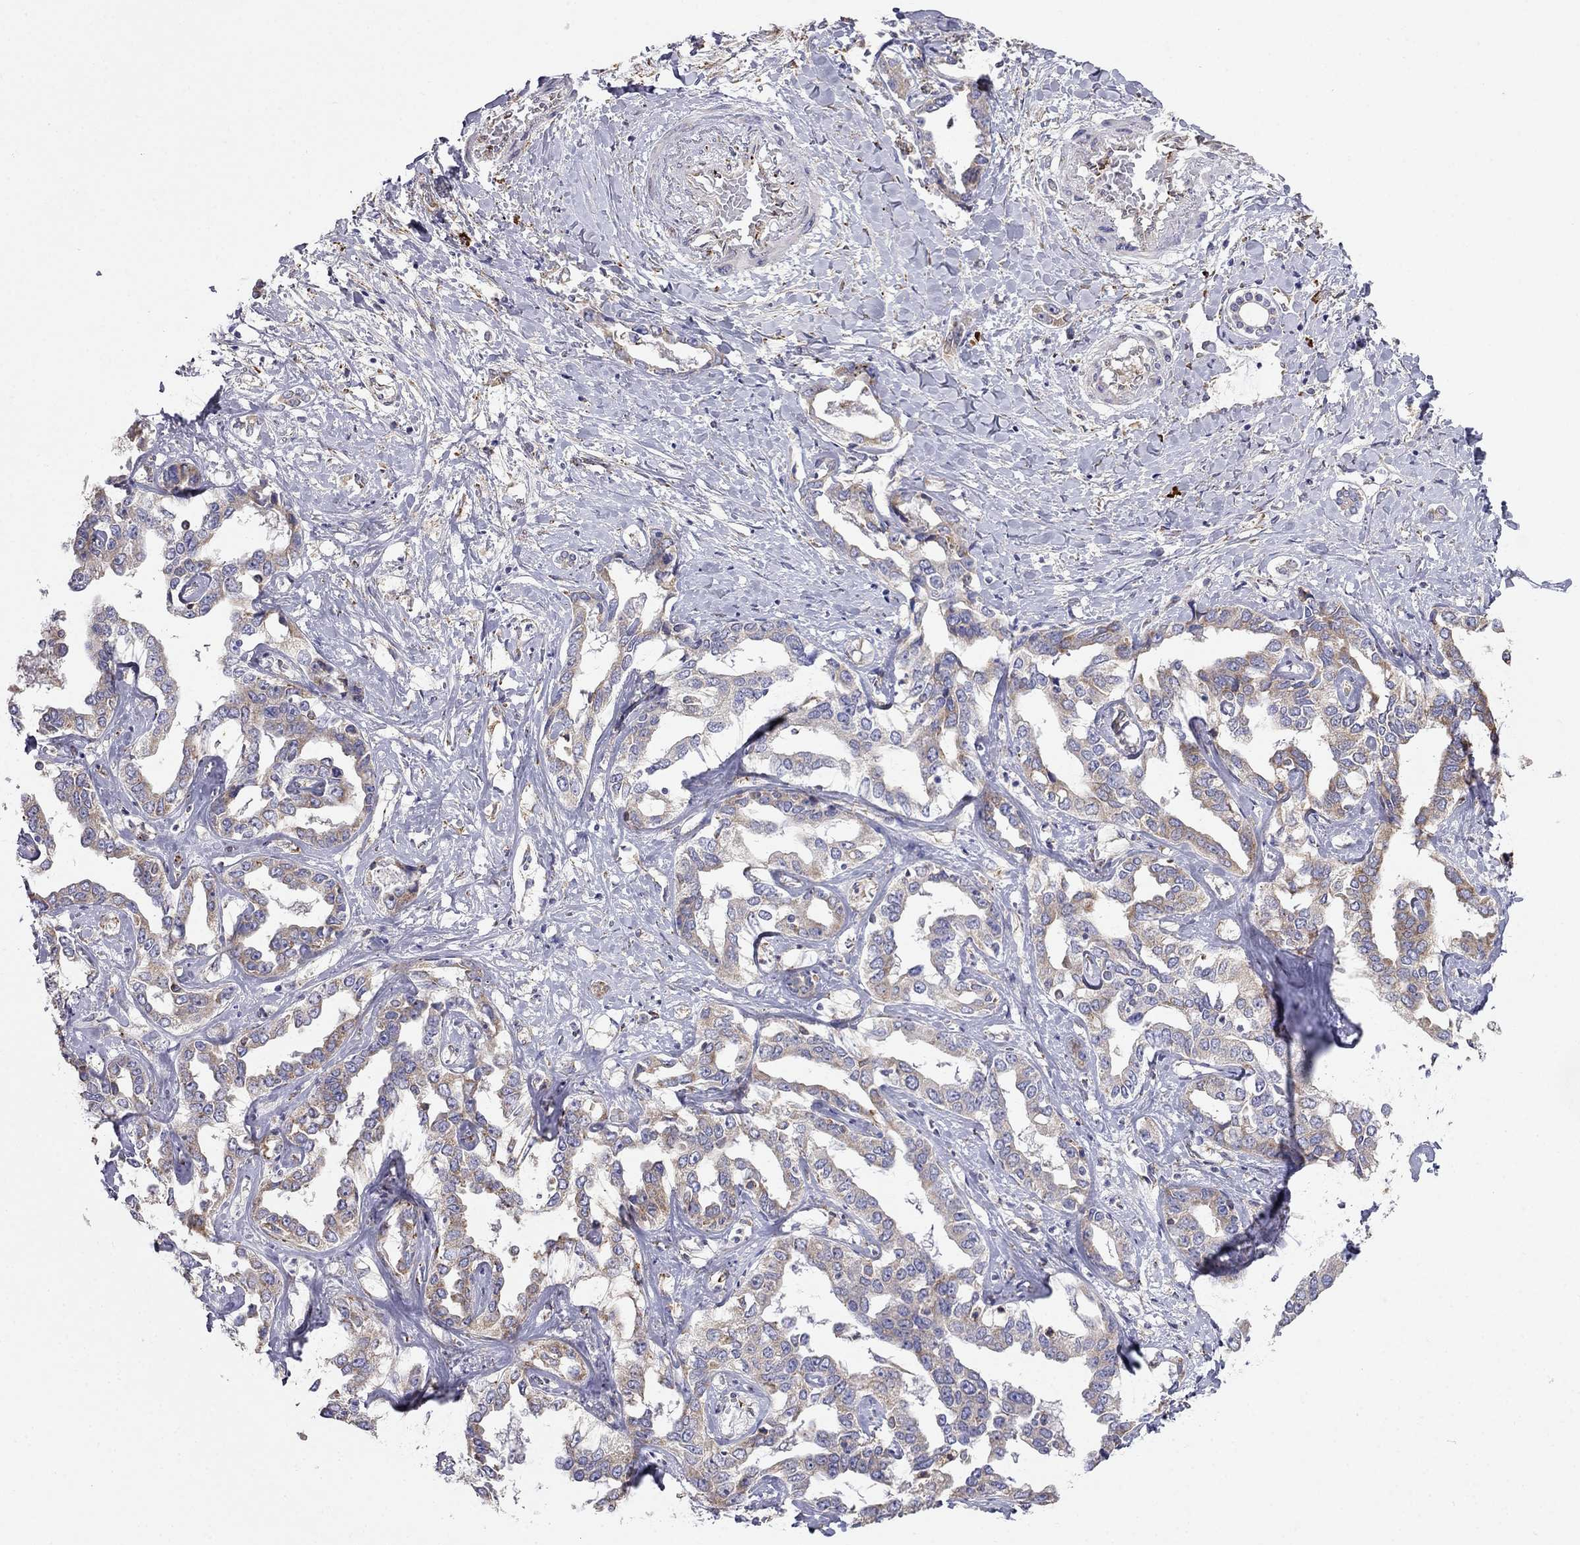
{"staining": {"intensity": "moderate", "quantity": "25%-75%", "location": "cytoplasmic/membranous"}, "tissue": "liver cancer", "cell_type": "Tumor cells", "image_type": "cancer", "snomed": [{"axis": "morphology", "description": "Cholangiocarcinoma"}, {"axis": "topography", "description": "Liver"}], "caption": "DAB immunohistochemical staining of human cholangiocarcinoma (liver) demonstrates moderate cytoplasmic/membranous protein positivity in approximately 25%-75% of tumor cells.", "gene": "LONRF2", "patient": {"sex": "male", "age": 59}}